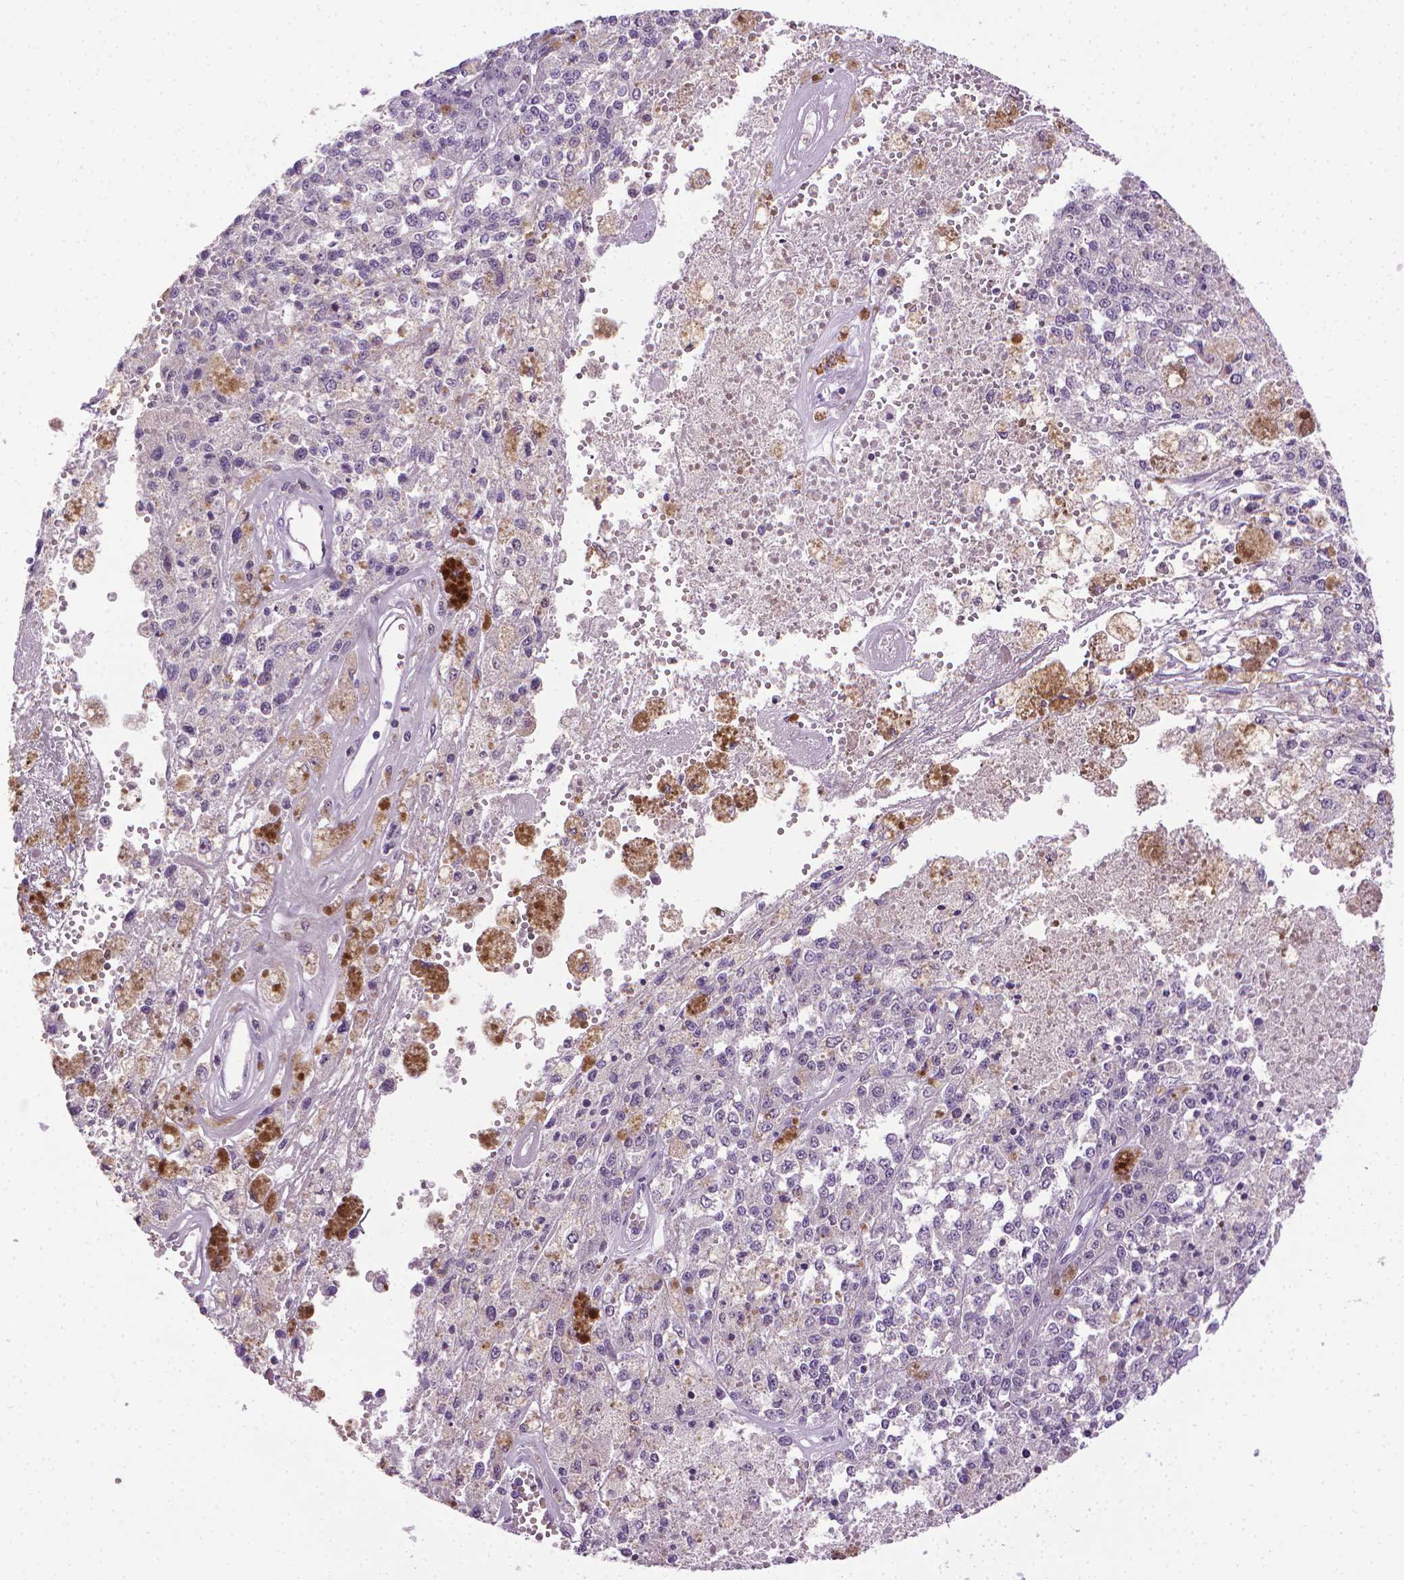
{"staining": {"intensity": "negative", "quantity": "none", "location": "none"}, "tissue": "melanoma", "cell_type": "Tumor cells", "image_type": "cancer", "snomed": [{"axis": "morphology", "description": "Malignant melanoma, Metastatic site"}, {"axis": "topography", "description": "Lymph node"}], "caption": "Immunohistochemistry (IHC) micrograph of human malignant melanoma (metastatic site) stained for a protein (brown), which shows no expression in tumor cells.", "gene": "CDKN2D", "patient": {"sex": "female", "age": 64}}